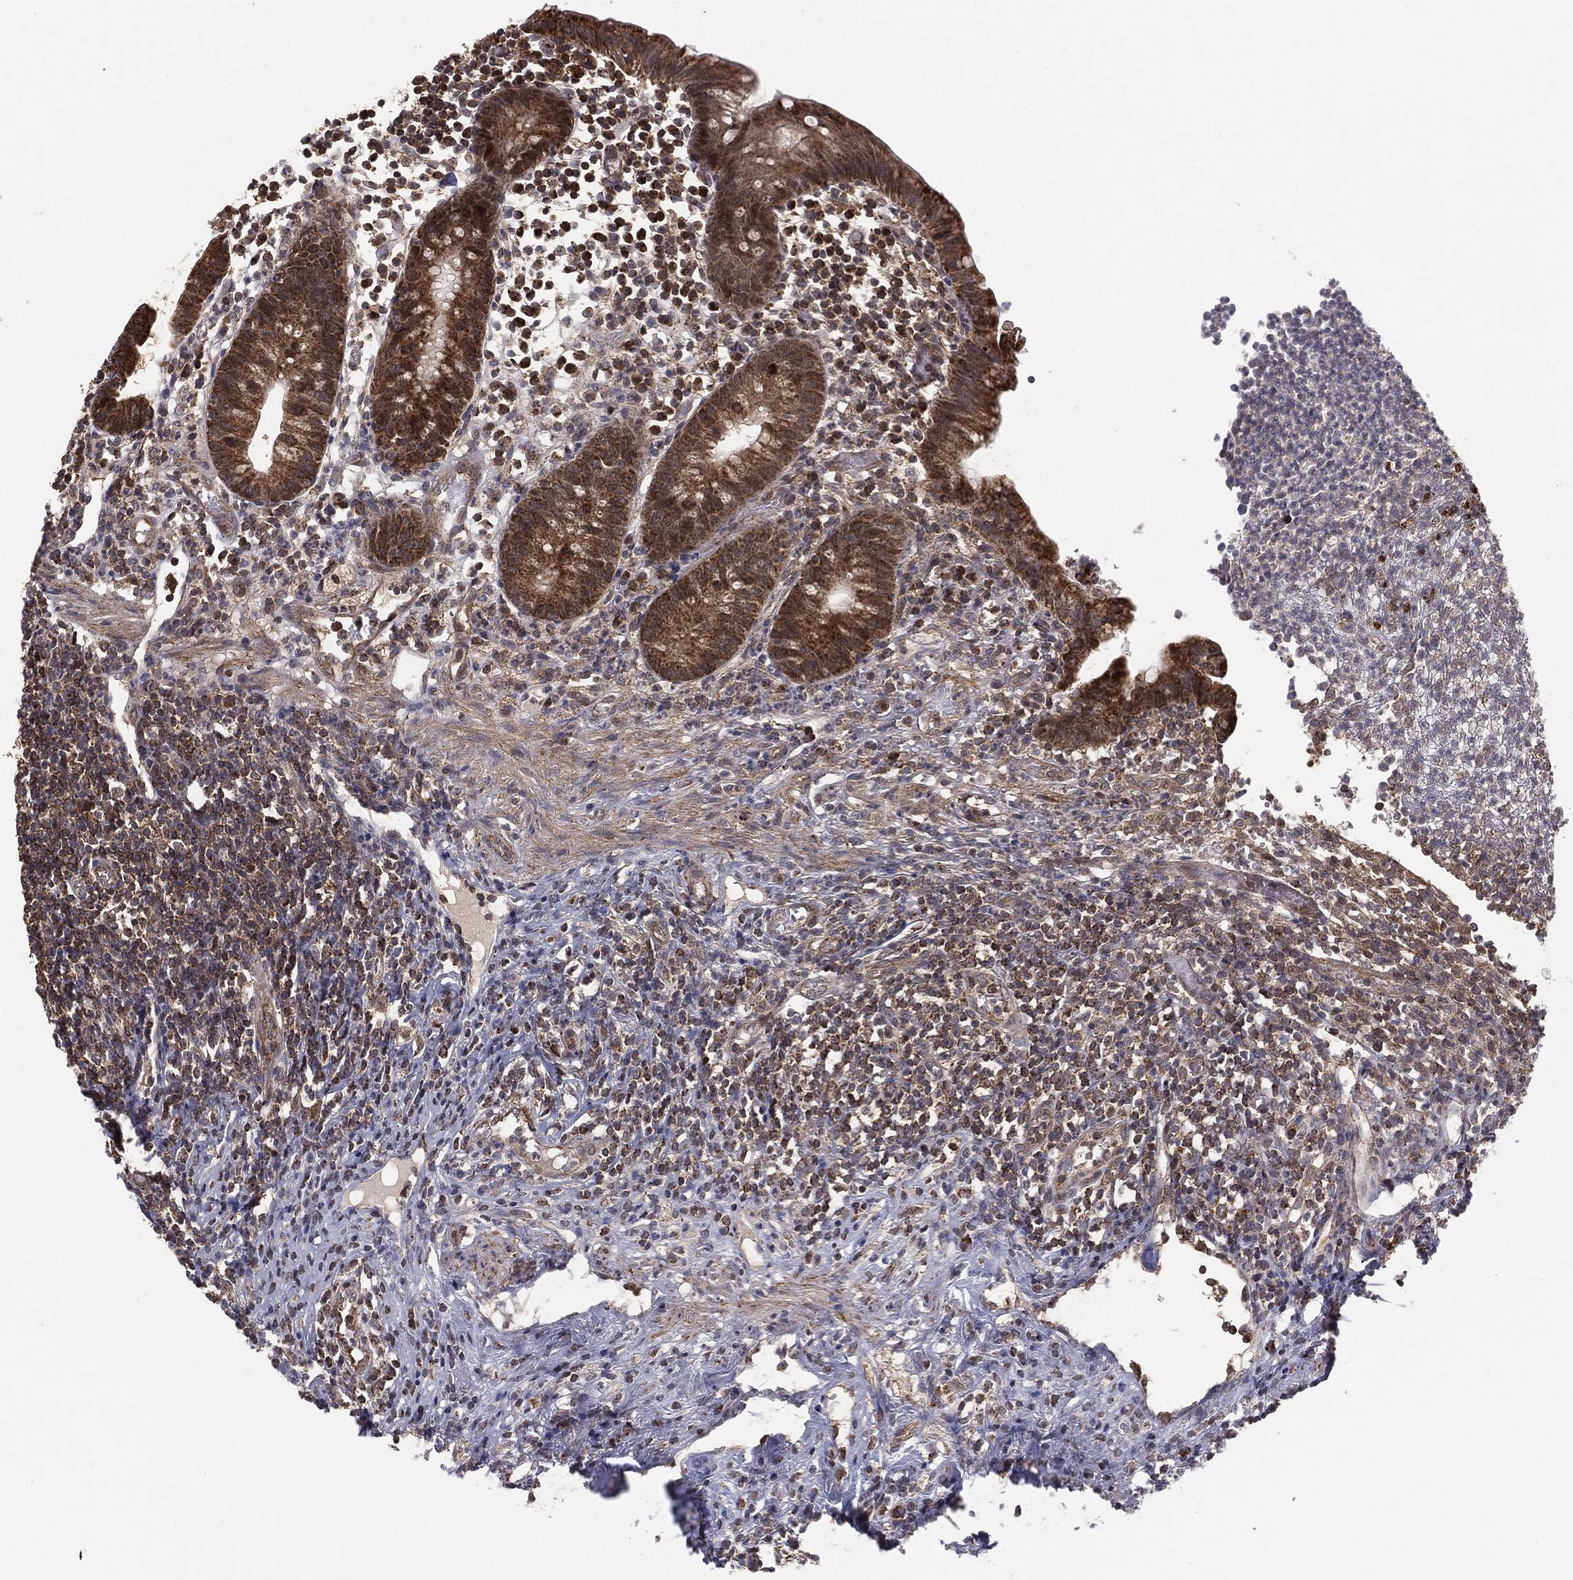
{"staining": {"intensity": "moderate", "quantity": ">75%", "location": "cytoplasmic/membranous"}, "tissue": "appendix", "cell_type": "Glandular cells", "image_type": "normal", "snomed": [{"axis": "morphology", "description": "Normal tissue, NOS"}, {"axis": "topography", "description": "Appendix"}], "caption": "An immunohistochemistry (IHC) micrograph of benign tissue is shown. Protein staining in brown labels moderate cytoplasmic/membranous positivity in appendix within glandular cells.", "gene": "MTOR", "patient": {"sex": "female", "age": 40}}